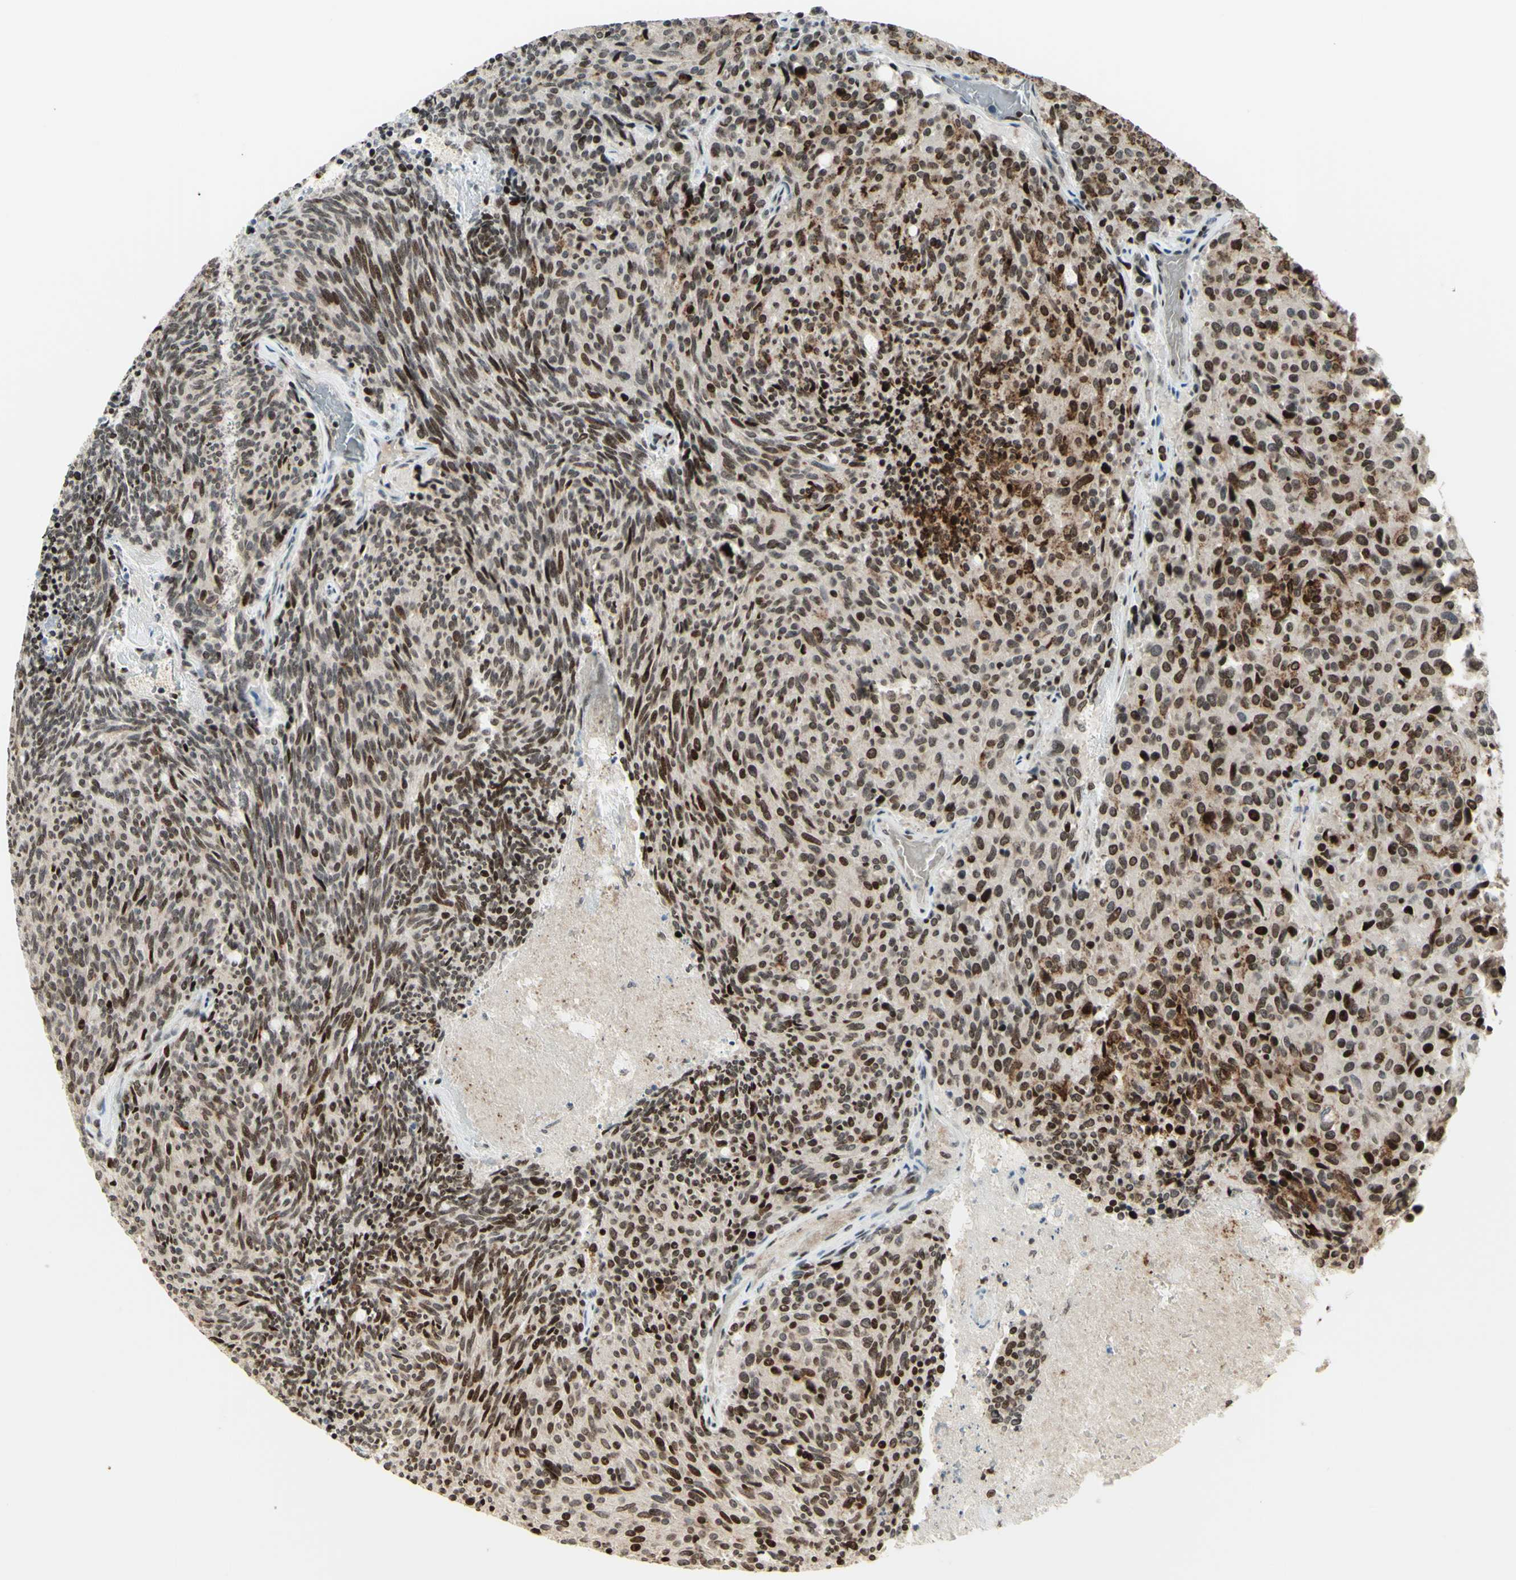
{"staining": {"intensity": "moderate", "quantity": "25%-75%", "location": "nuclear"}, "tissue": "carcinoid", "cell_type": "Tumor cells", "image_type": "cancer", "snomed": [{"axis": "morphology", "description": "Carcinoid, malignant, NOS"}, {"axis": "topography", "description": "Pancreas"}], "caption": "Carcinoid (malignant) stained with immunohistochemistry (IHC) reveals moderate nuclear expression in about 25%-75% of tumor cells.", "gene": "CDKL5", "patient": {"sex": "female", "age": 54}}